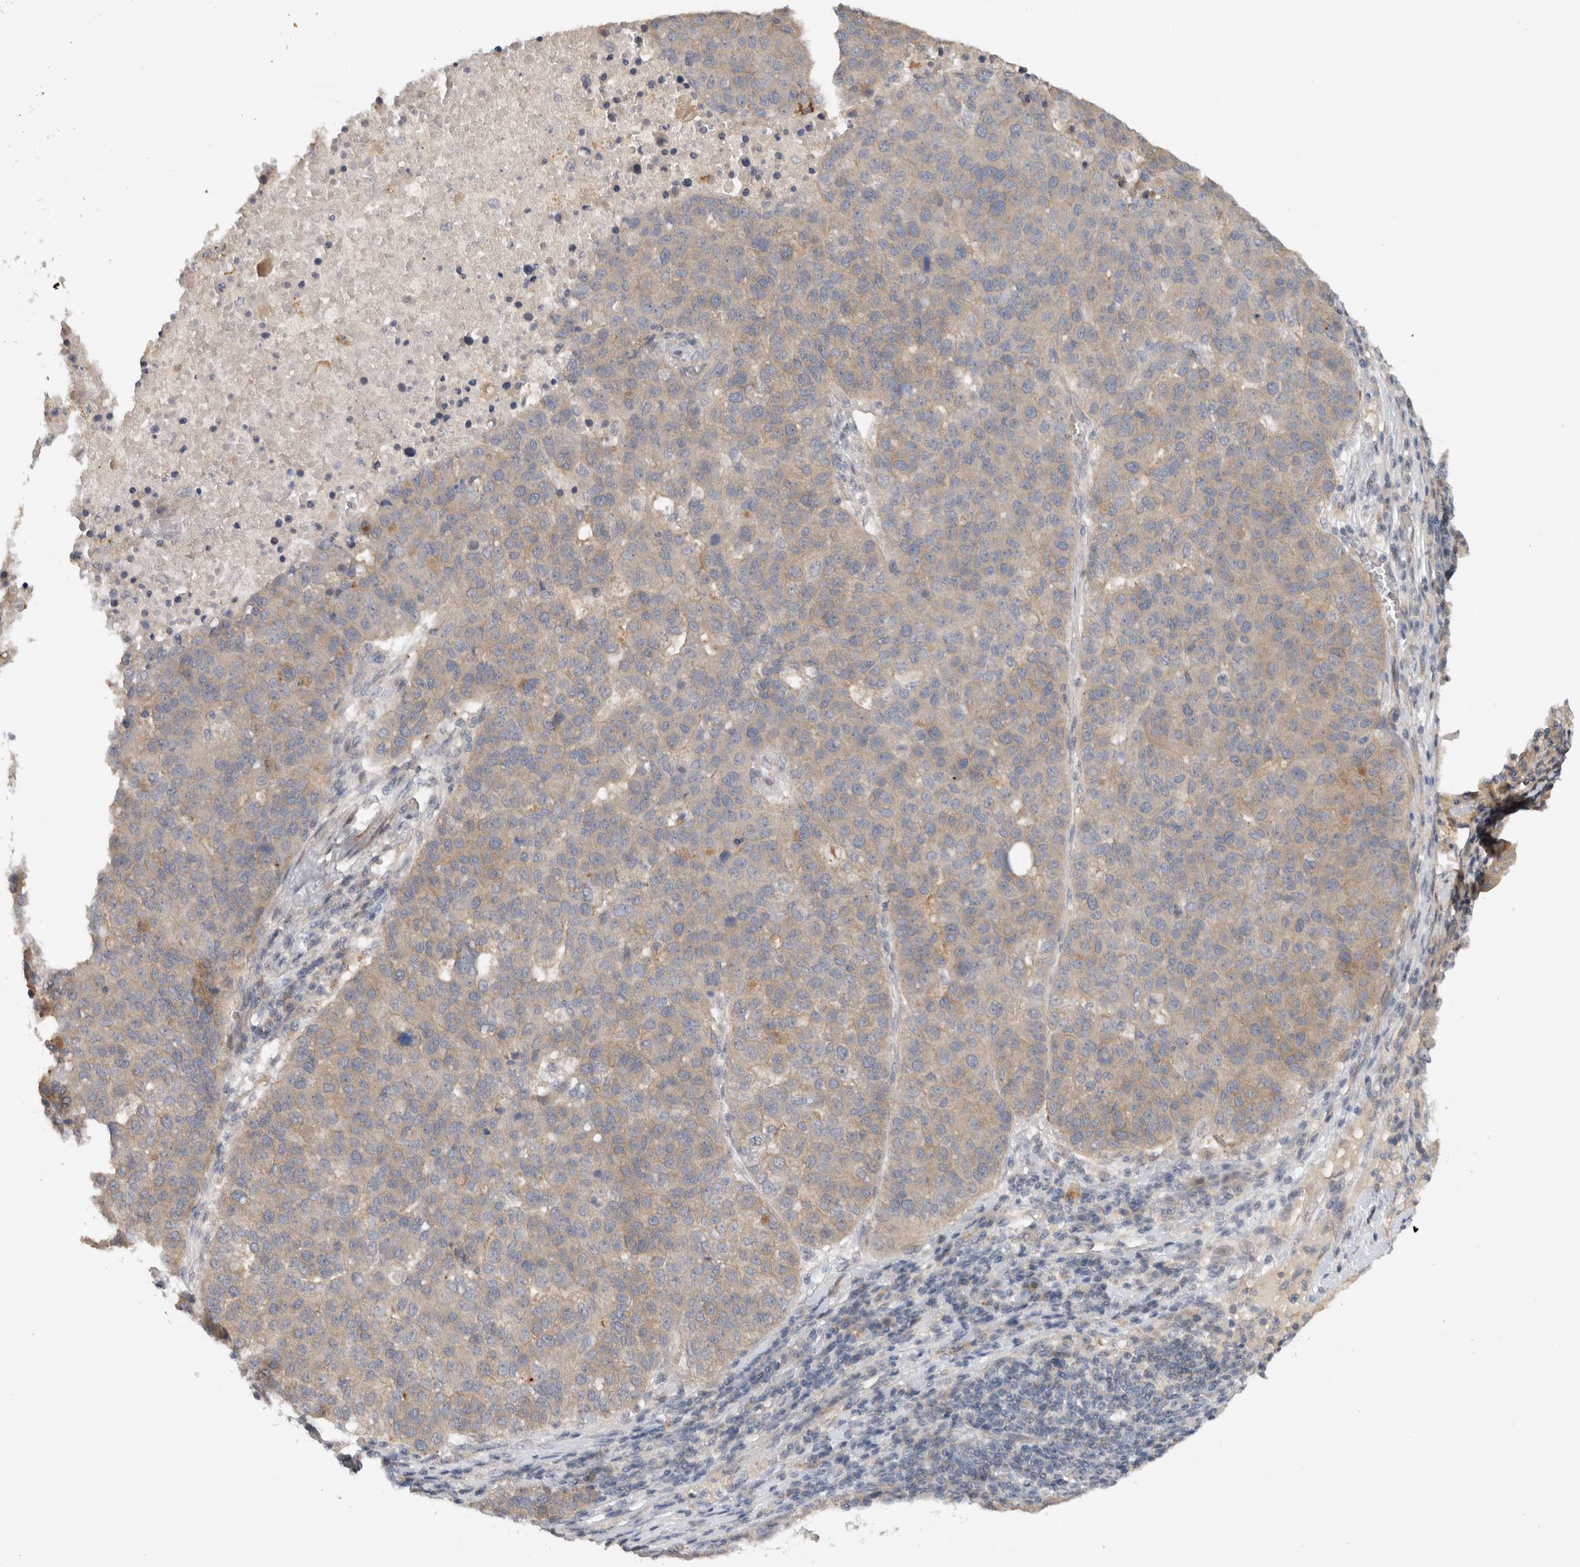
{"staining": {"intensity": "weak", "quantity": "25%-75%", "location": "cytoplasmic/membranous"}, "tissue": "pancreatic cancer", "cell_type": "Tumor cells", "image_type": "cancer", "snomed": [{"axis": "morphology", "description": "Adenocarcinoma, NOS"}, {"axis": "topography", "description": "Pancreas"}], "caption": "A brown stain highlights weak cytoplasmic/membranous positivity of a protein in human adenocarcinoma (pancreatic) tumor cells. The protein is stained brown, and the nuclei are stained in blue (DAB (3,3'-diaminobenzidine) IHC with brightfield microscopy, high magnification).", "gene": "ERCC6L2", "patient": {"sex": "female", "age": 61}}